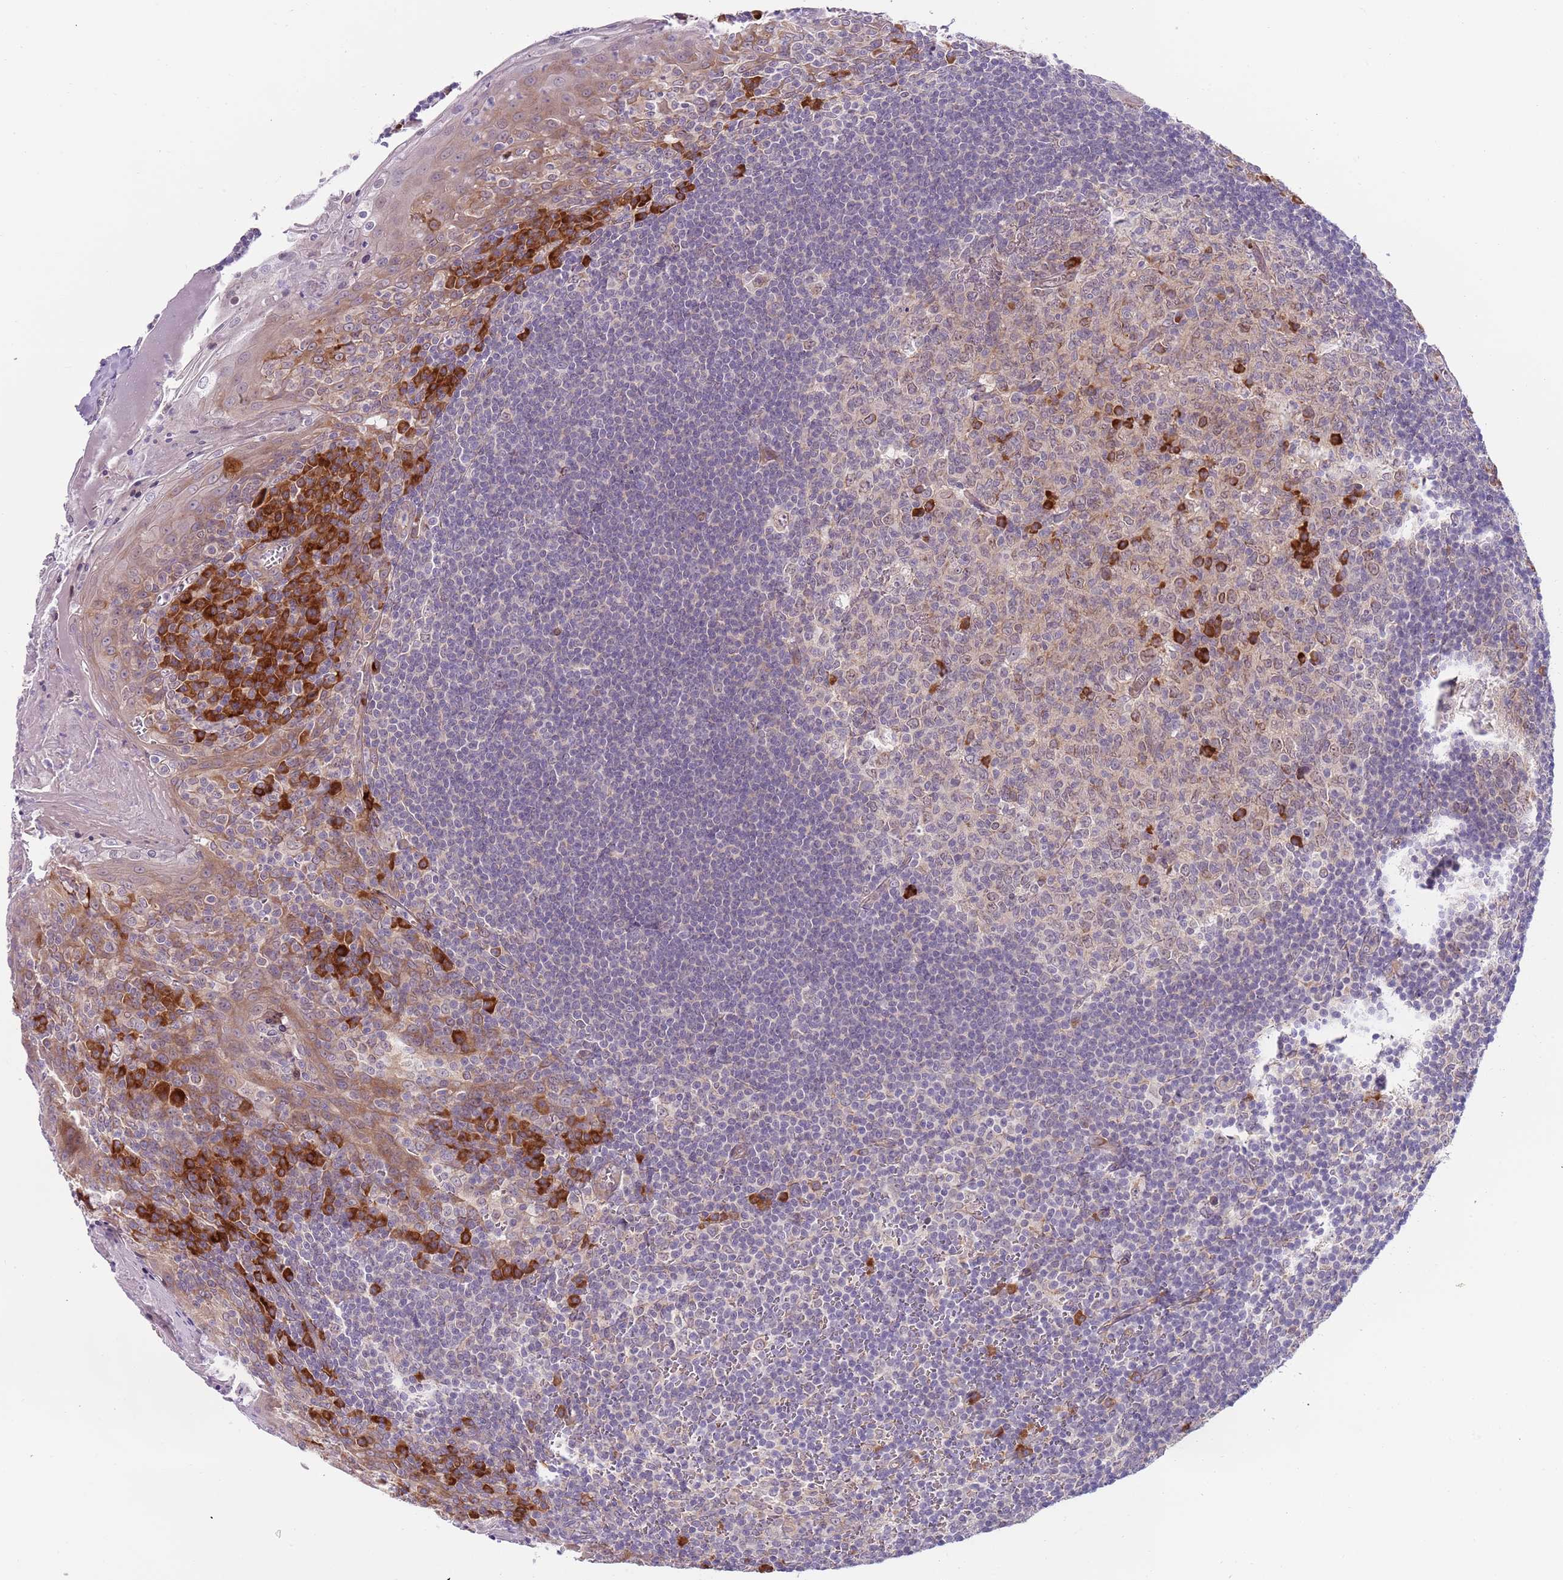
{"staining": {"intensity": "strong", "quantity": "<25%", "location": "cytoplasmic/membranous"}, "tissue": "tonsil", "cell_type": "Germinal center cells", "image_type": "normal", "snomed": [{"axis": "morphology", "description": "Normal tissue, NOS"}, {"axis": "topography", "description": "Tonsil"}], "caption": "Germinal center cells display medium levels of strong cytoplasmic/membranous expression in about <25% of cells in normal tonsil. (DAB IHC, brown staining for protein, blue staining for nuclei).", "gene": "VWCE", "patient": {"sex": "male", "age": 27}}